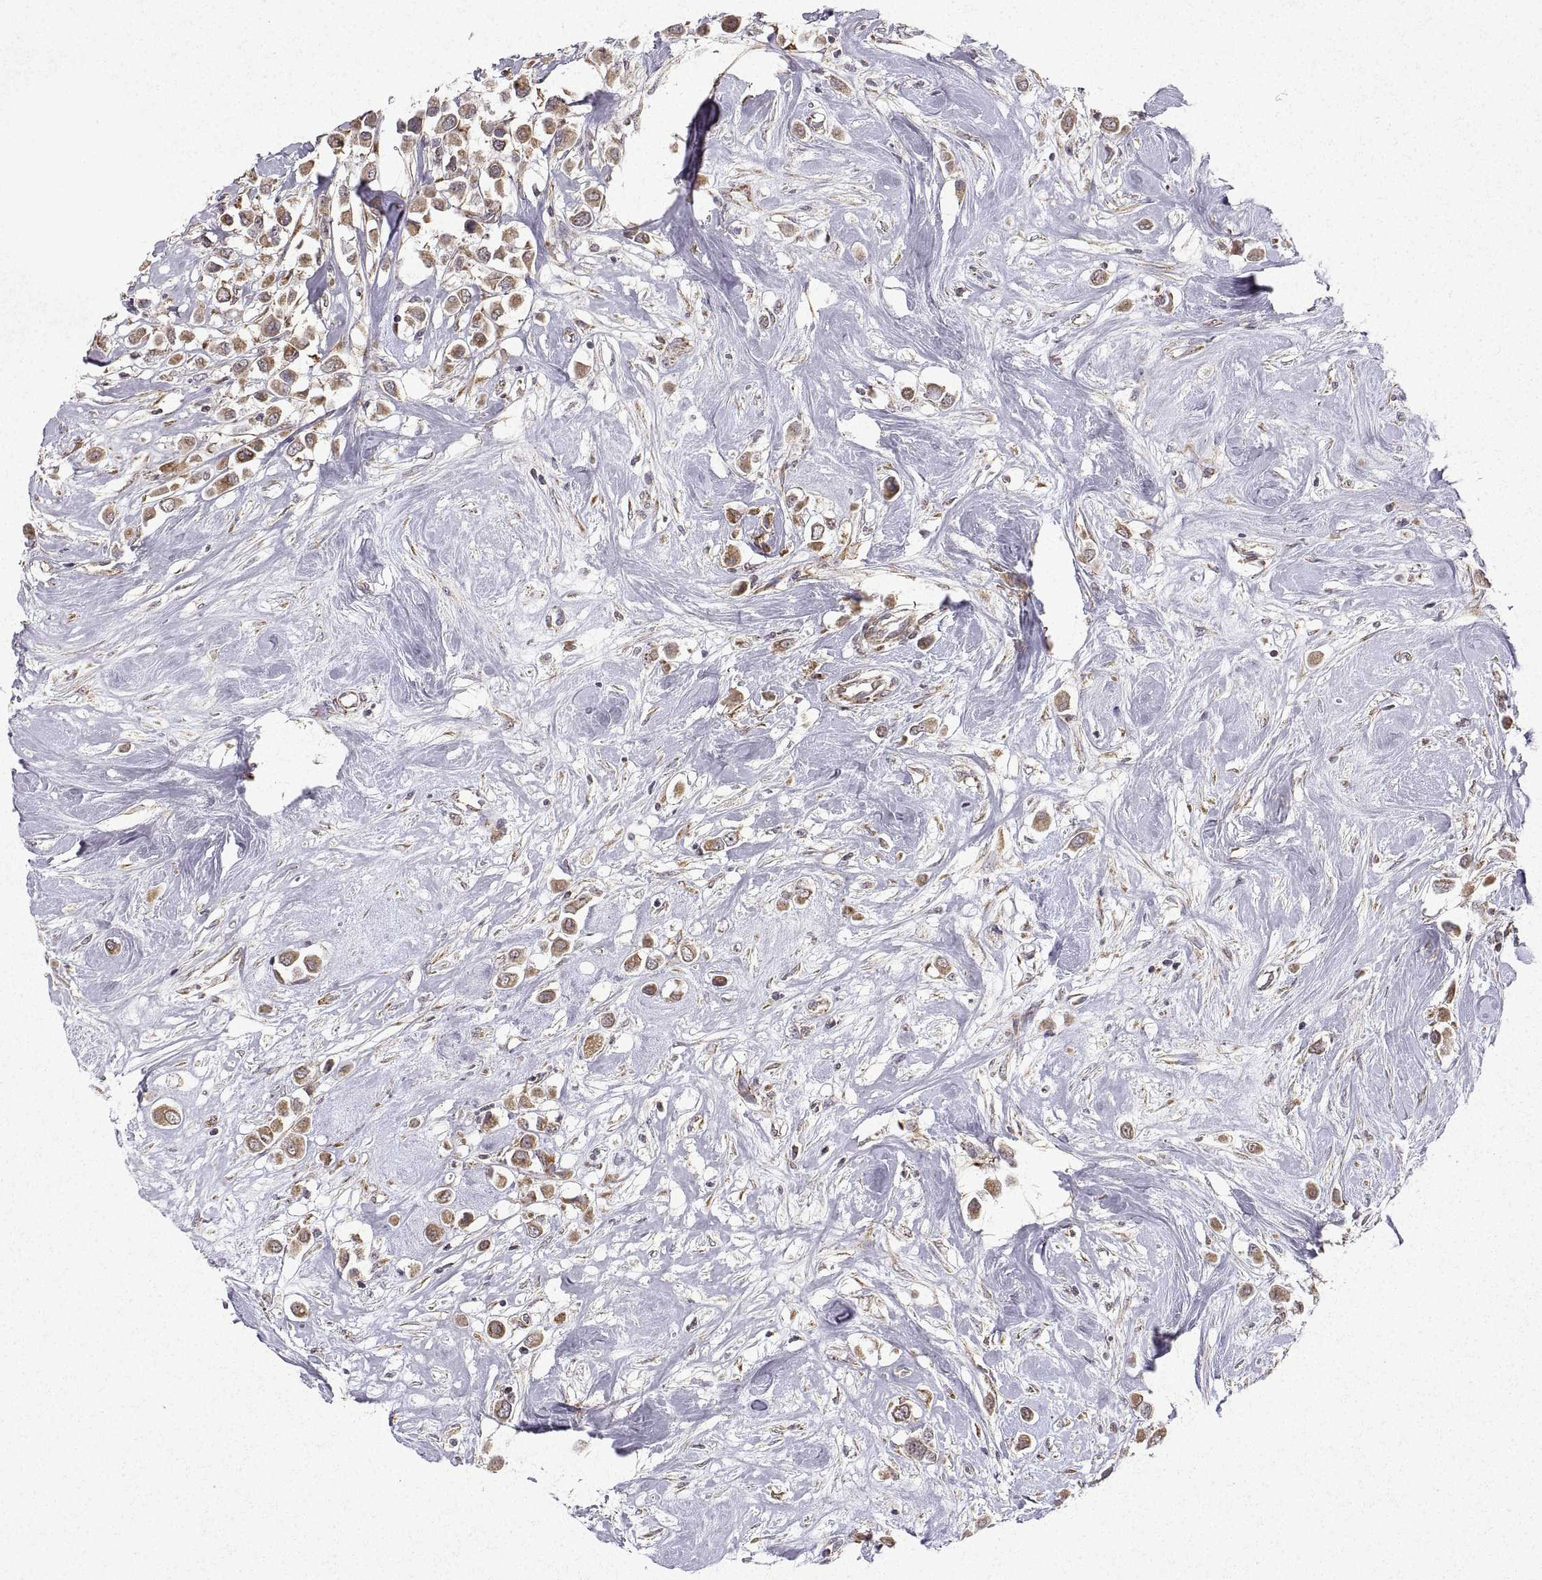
{"staining": {"intensity": "moderate", "quantity": ">75%", "location": "cytoplasmic/membranous"}, "tissue": "breast cancer", "cell_type": "Tumor cells", "image_type": "cancer", "snomed": [{"axis": "morphology", "description": "Duct carcinoma"}, {"axis": "topography", "description": "Breast"}], "caption": "A high-resolution image shows immunohistochemistry staining of intraductal carcinoma (breast), which displays moderate cytoplasmic/membranous positivity in about >75% of tumor cells.", "gene": "MANBAL", "patient": {"sex": "female", "age": 61}}